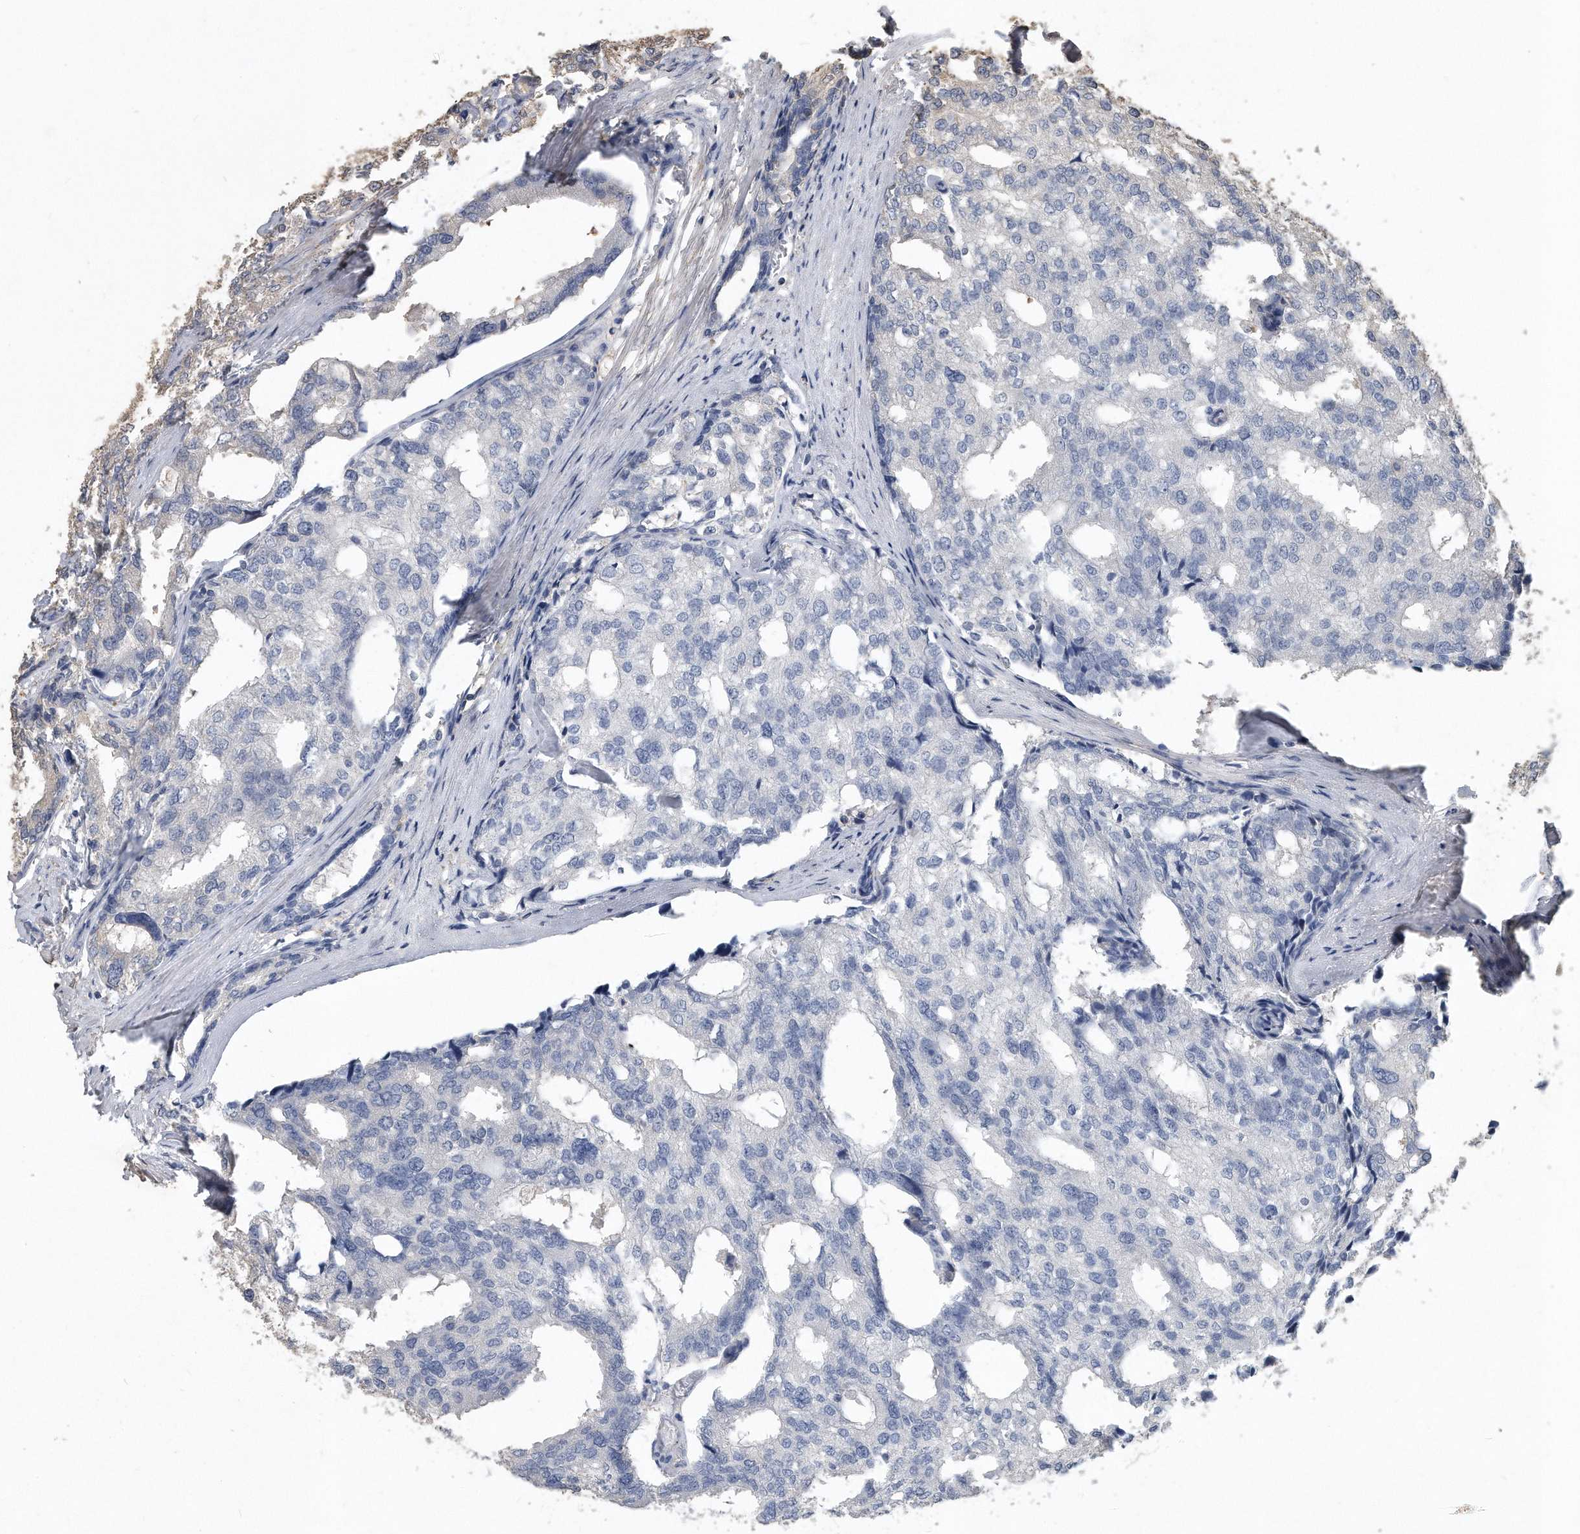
{"staining": {"intensity": "negative", "quantity": "none", "location": "none"}, "tissue": "prostate cancer", "cell_type": "Tumor cells", "image_type": "cancer", "snomed": [{"axis": "morphology", "description": "Adenocarcinoma, High grade"}, {"axis": "topography", "description": "Prostate"}], "caption": "This histopathology image is of prostate cancer (adenocarcinoma (high-grade)) stained with immunohistochemistry to label a protein in brown with the nuclei are counter-stained blue. There is no positivity in tumor cells.", "gene": "PGBD2", "patient": {"sex": "male", "age": 50}}